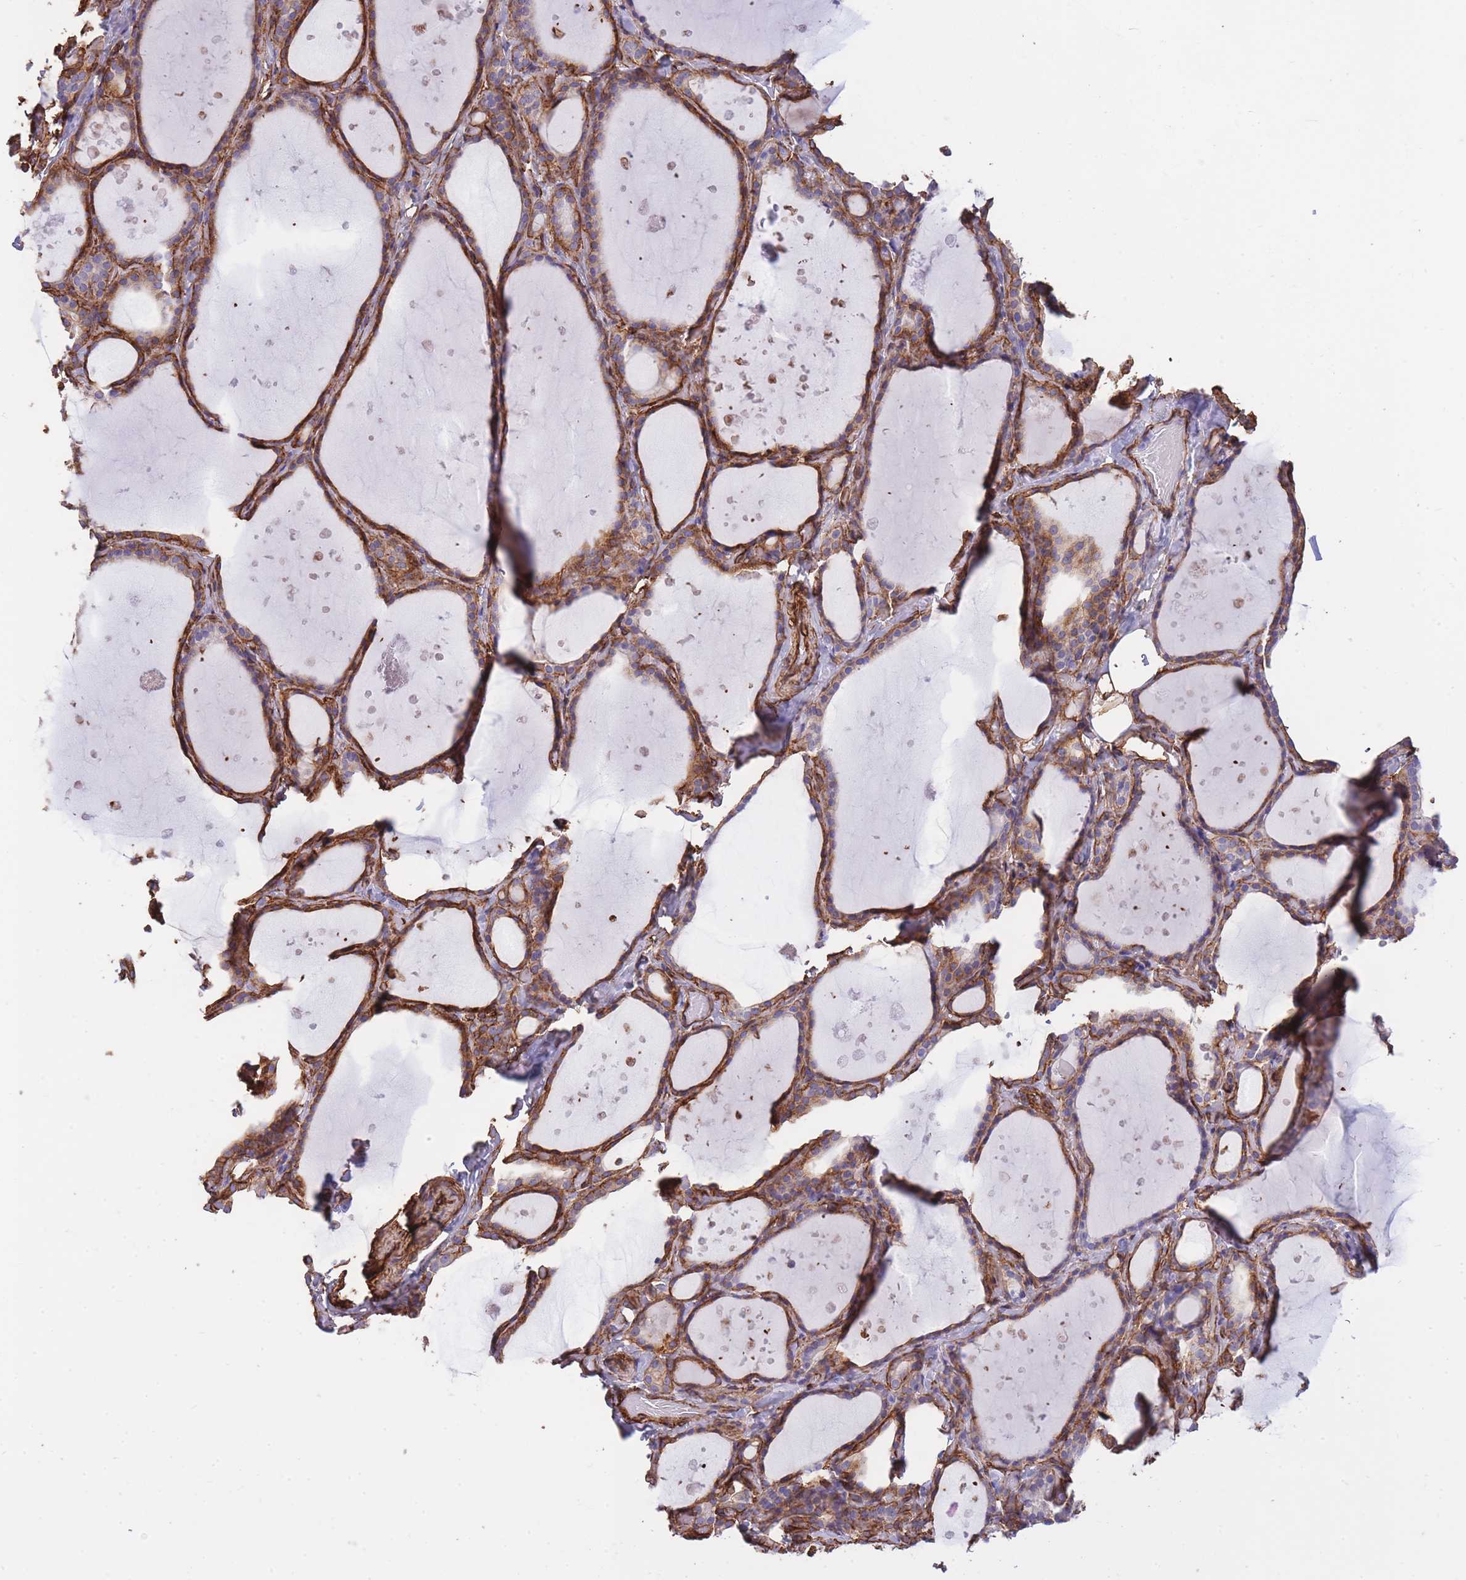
{"staining": {"intensity": "moderate", "quantity": ">75%", "location": "cytoplasmic/membranous"}, "tissue": "thyroid gland", "cell_type": "Glandular cells", "image_type": "normal", "snomed": [{"axis": "morphology", "description": "Normal tissue, NOS"}, {"axis": "topography", "description": "Thyroid gland"}], "caption": "Moderate cytoplasmic/membranous positivity is seen in approximately >75% of glandular cells in normal thyroid gland.", "gene": "CAVIN1", "patient": {"sex": "female", "age": 44}}